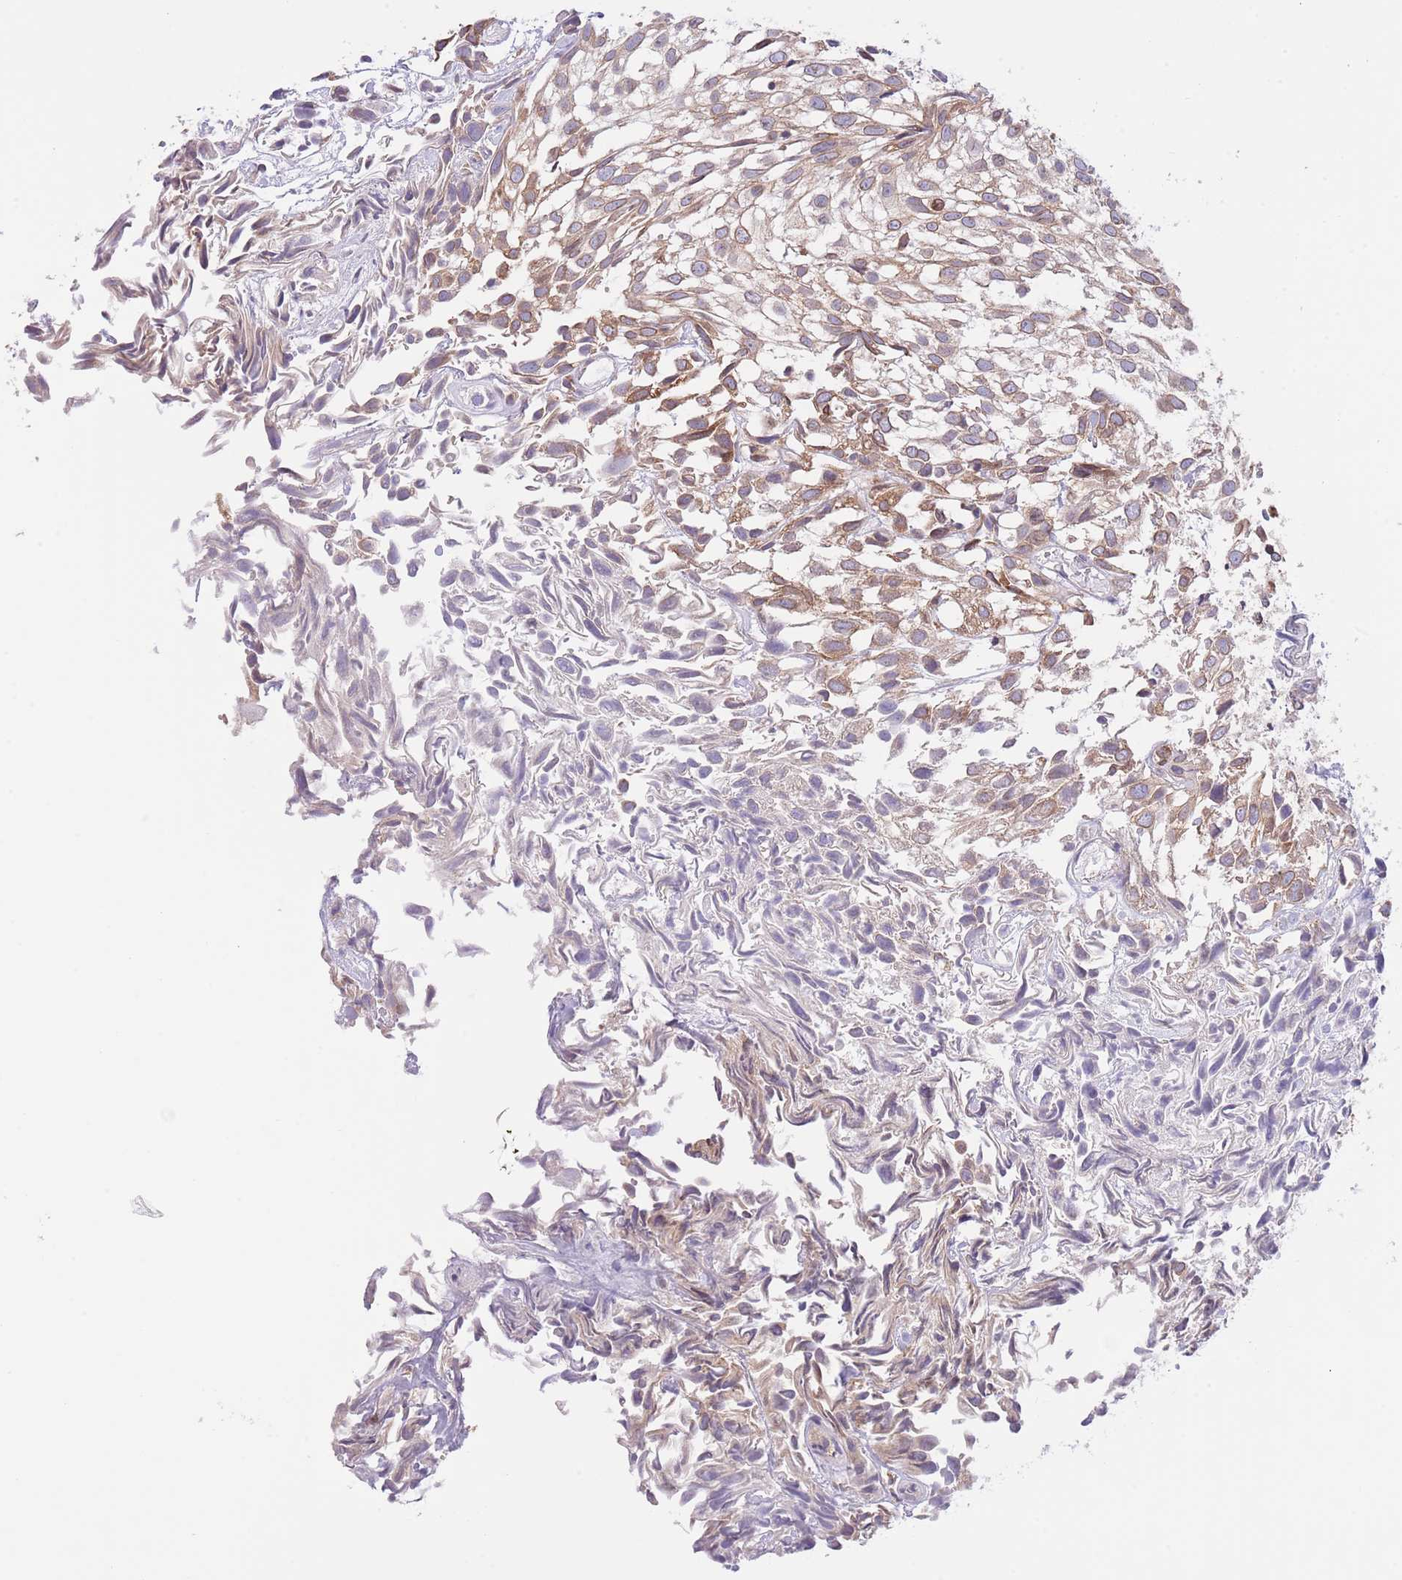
{"staining": {"intensity": "moderate", "quantity": "<25%", "location": "cytoplasmic/membranous"}, "tissue": "urothelial cancer", "cell_type": "Tumor cells", "image_type": "cancer", "snomed": [{"axis": "morphology", "description": "Urothelial carcinoma, High grade"}, {"axis": "topography", "description": "Urinary bladder"}], "caption": "Urothelial cancer stained with DAB (3,3'-diaminobenzidine) immunohistochemistry exhibits low levels of moderate cytoplasmic/membranous positivity in approximately <25% of tumor cells.", "gene": "EBPL", "patient": {"sex": "male", "age": 56}}